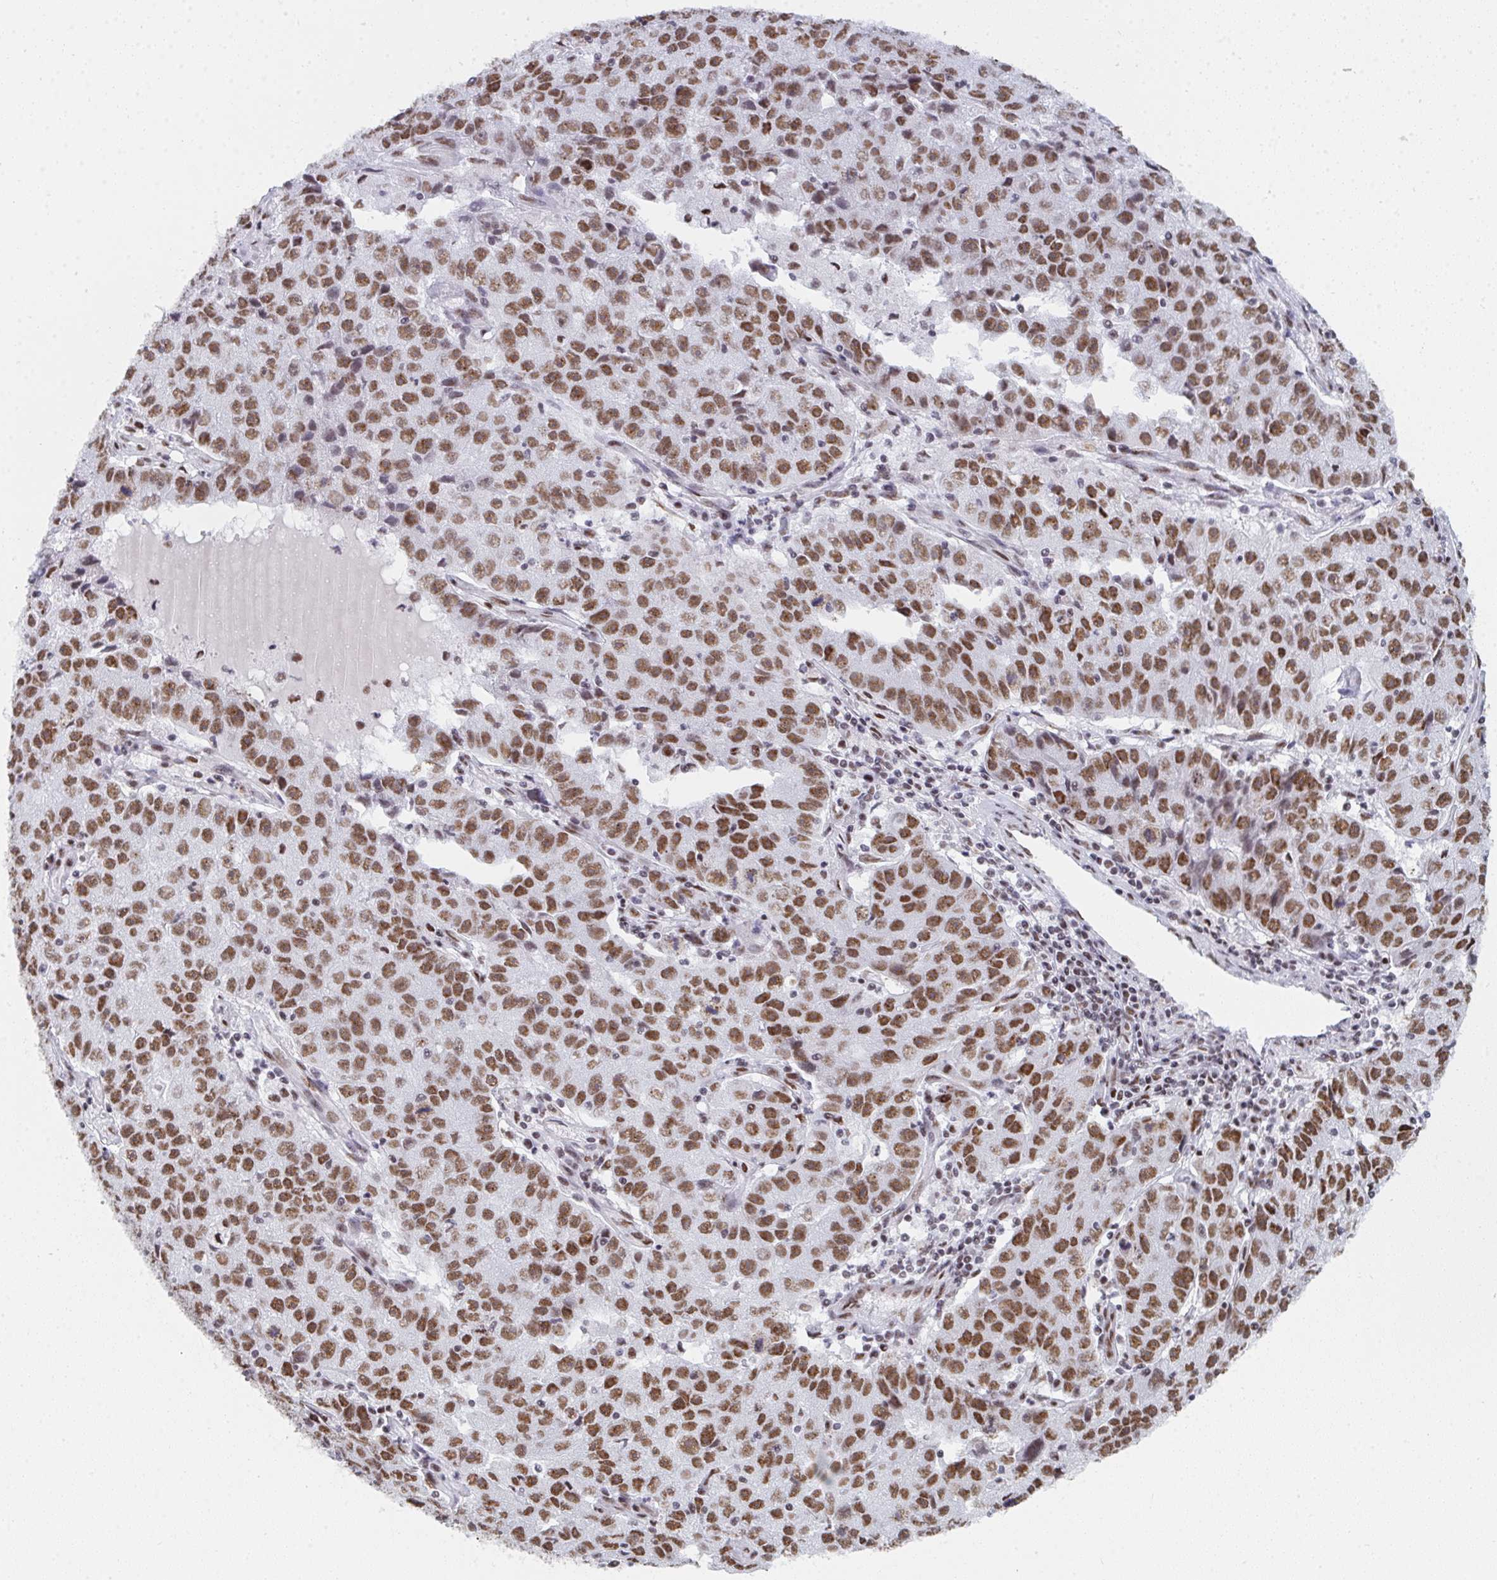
{"staining": {"intensity": "moderate", "quantity": ">75%", "location": "nuclear"}, "tissue": "lung cancer", "cell_type": "Tumor cells", "image_type": "cancer", "snomed": [{"axis": "morphology", "description": "Normal morphology"}, {"axis": "morphology", "description": "Adenocarcinoma, NOS"}, {"axis": "topography", "description": "Lymph node"}, {"axis": "topography", "description": "Lung"}], "caption": "The micrograph shows staining of lung cancer (adenocarcinoma), revealing moderate nuclear protein staining (brown color) within tumor cells. Nuclei are stained in blue.", "gene": "SNRNP70", "patient": {"sex": "female", "age": 57}}